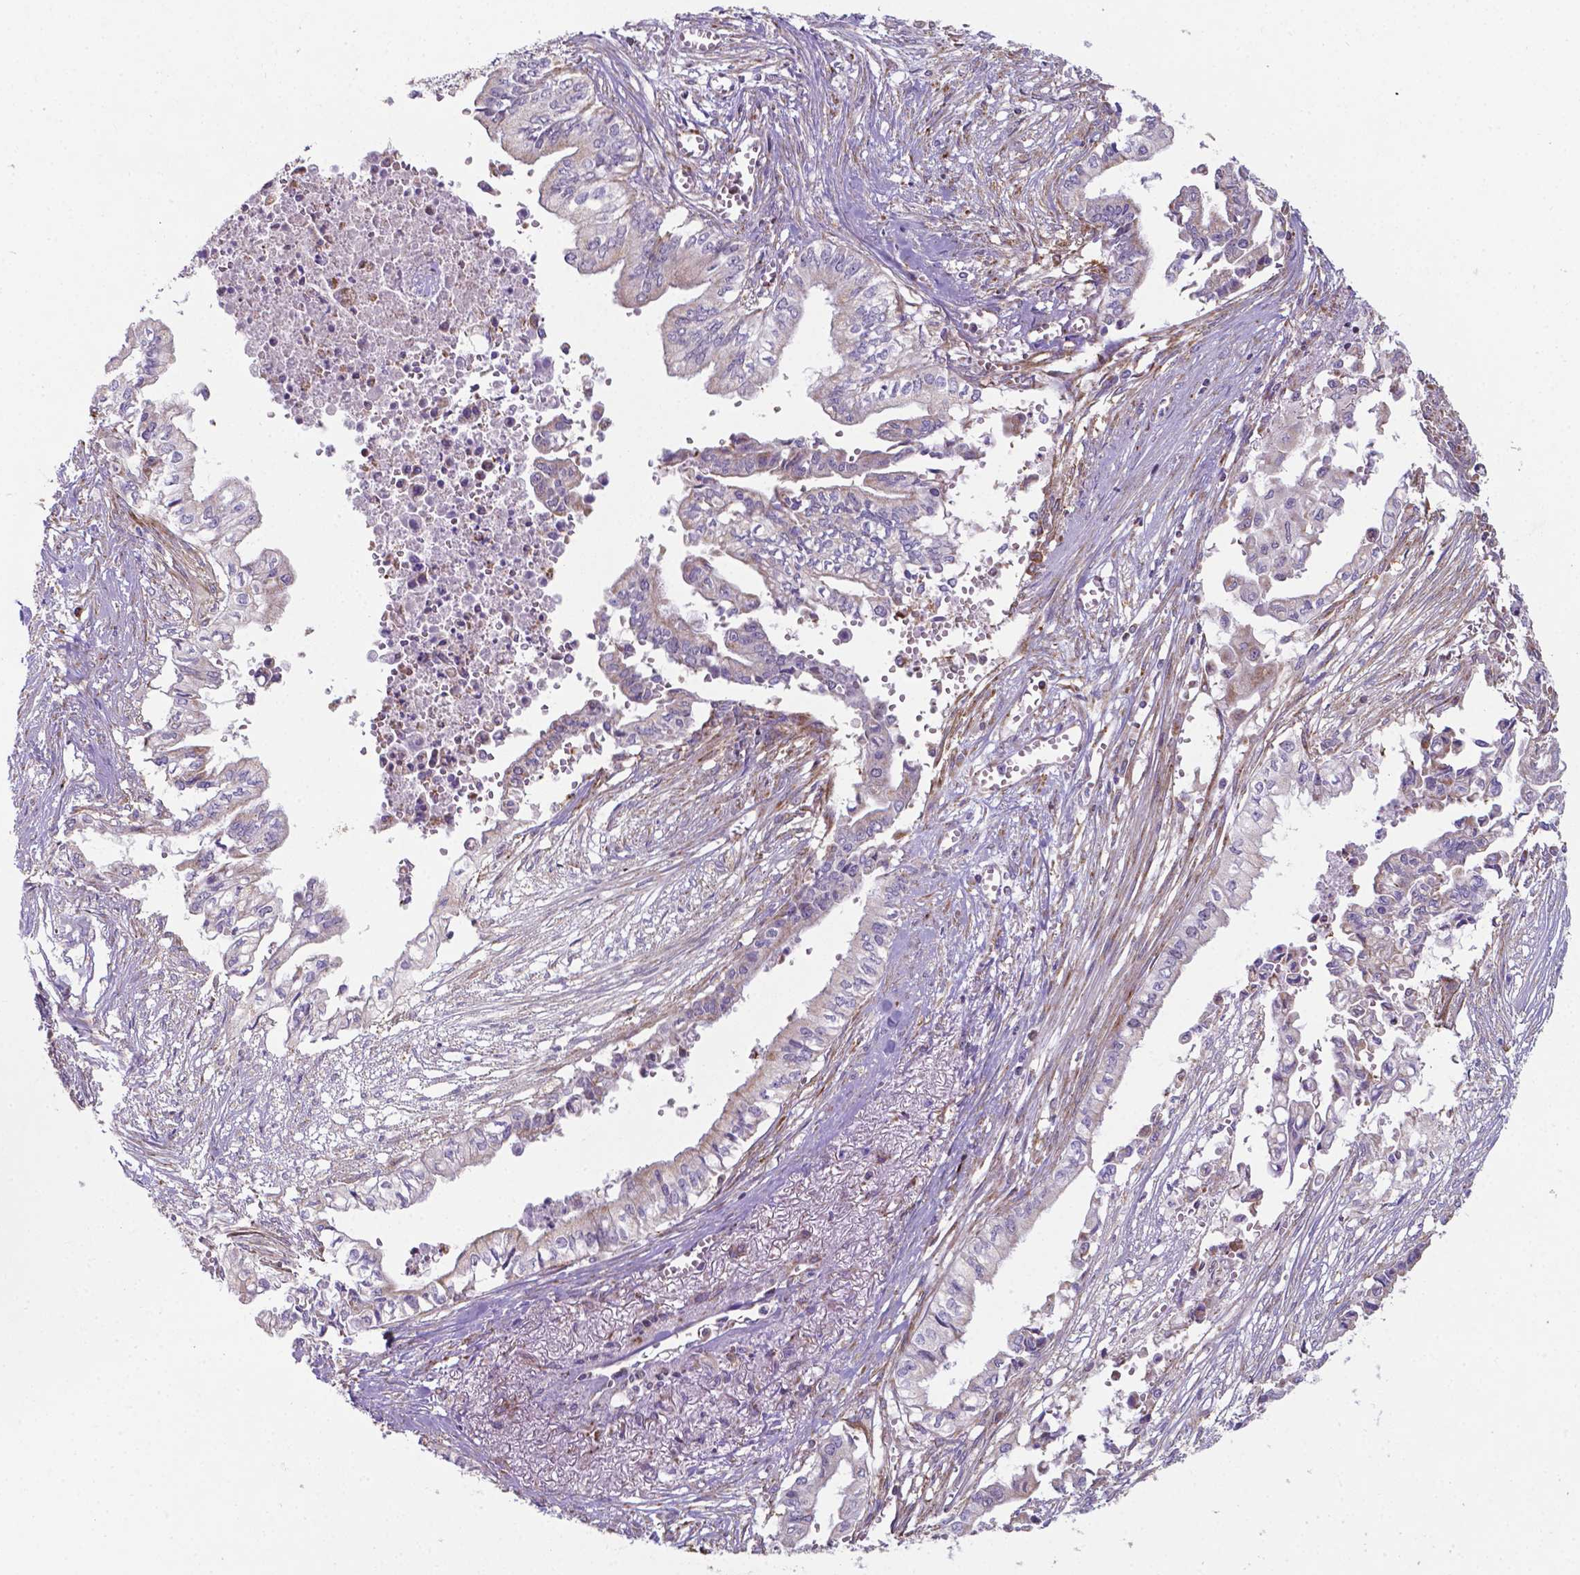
{"staining": {"intensity": "negative", "quantity": "none", "location": "none"}, "tissue": "pancreatic cancer", "cell_type": "Tumor cells", "image_type": "cancer", "snomed": [{"axis": "morphology", "description": "Adenocarcinoma, NOS"}, {"axis": "topography", "description": "Pancreas"}], "caption": "Image shows no protein expression in tumor cells of adenocarcinoma (pancreatic) tissue.", "gene": "FAM114A1", "patient": {"sex": "female", "age": 61}}